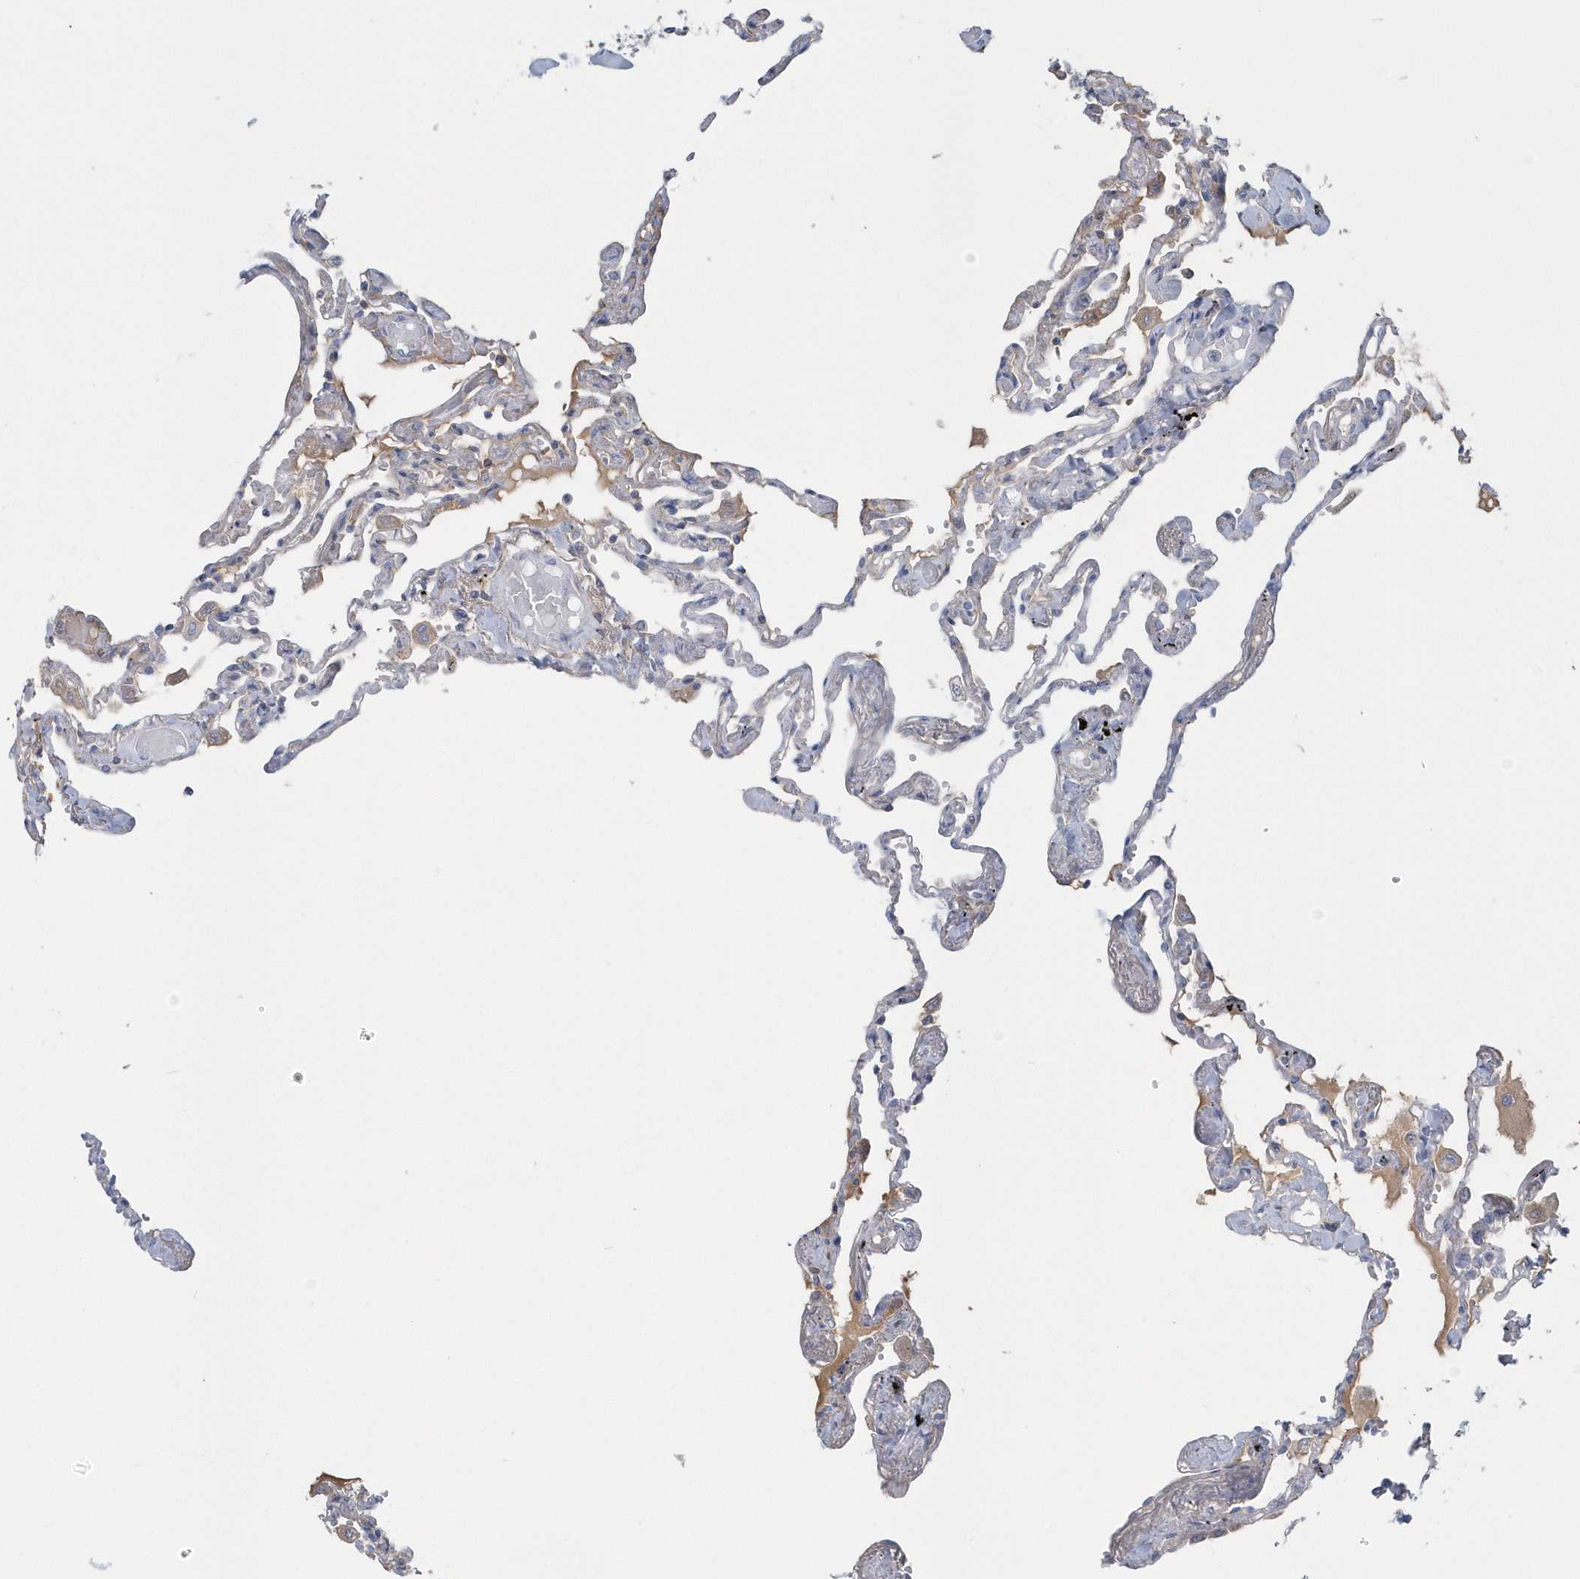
{"staining": {"intensity": "negative", "quantity": "none", "location": "none"}, "tissue": "lung", "cell_type": "Alveolar cells", "image_type": "normal", "snomed": [{"axis": "morphology", "description": "Normal tissue, NOS"}, {"axis": "topography", "description": "Lung"}], "caption": "High power microscopy histopathology image of an IHC photomicrograph of normal lung, revealing no significant positivity in alveolar cells.", "gene": "SPATA18", "patient": {"sex": "female", "age": 67}}